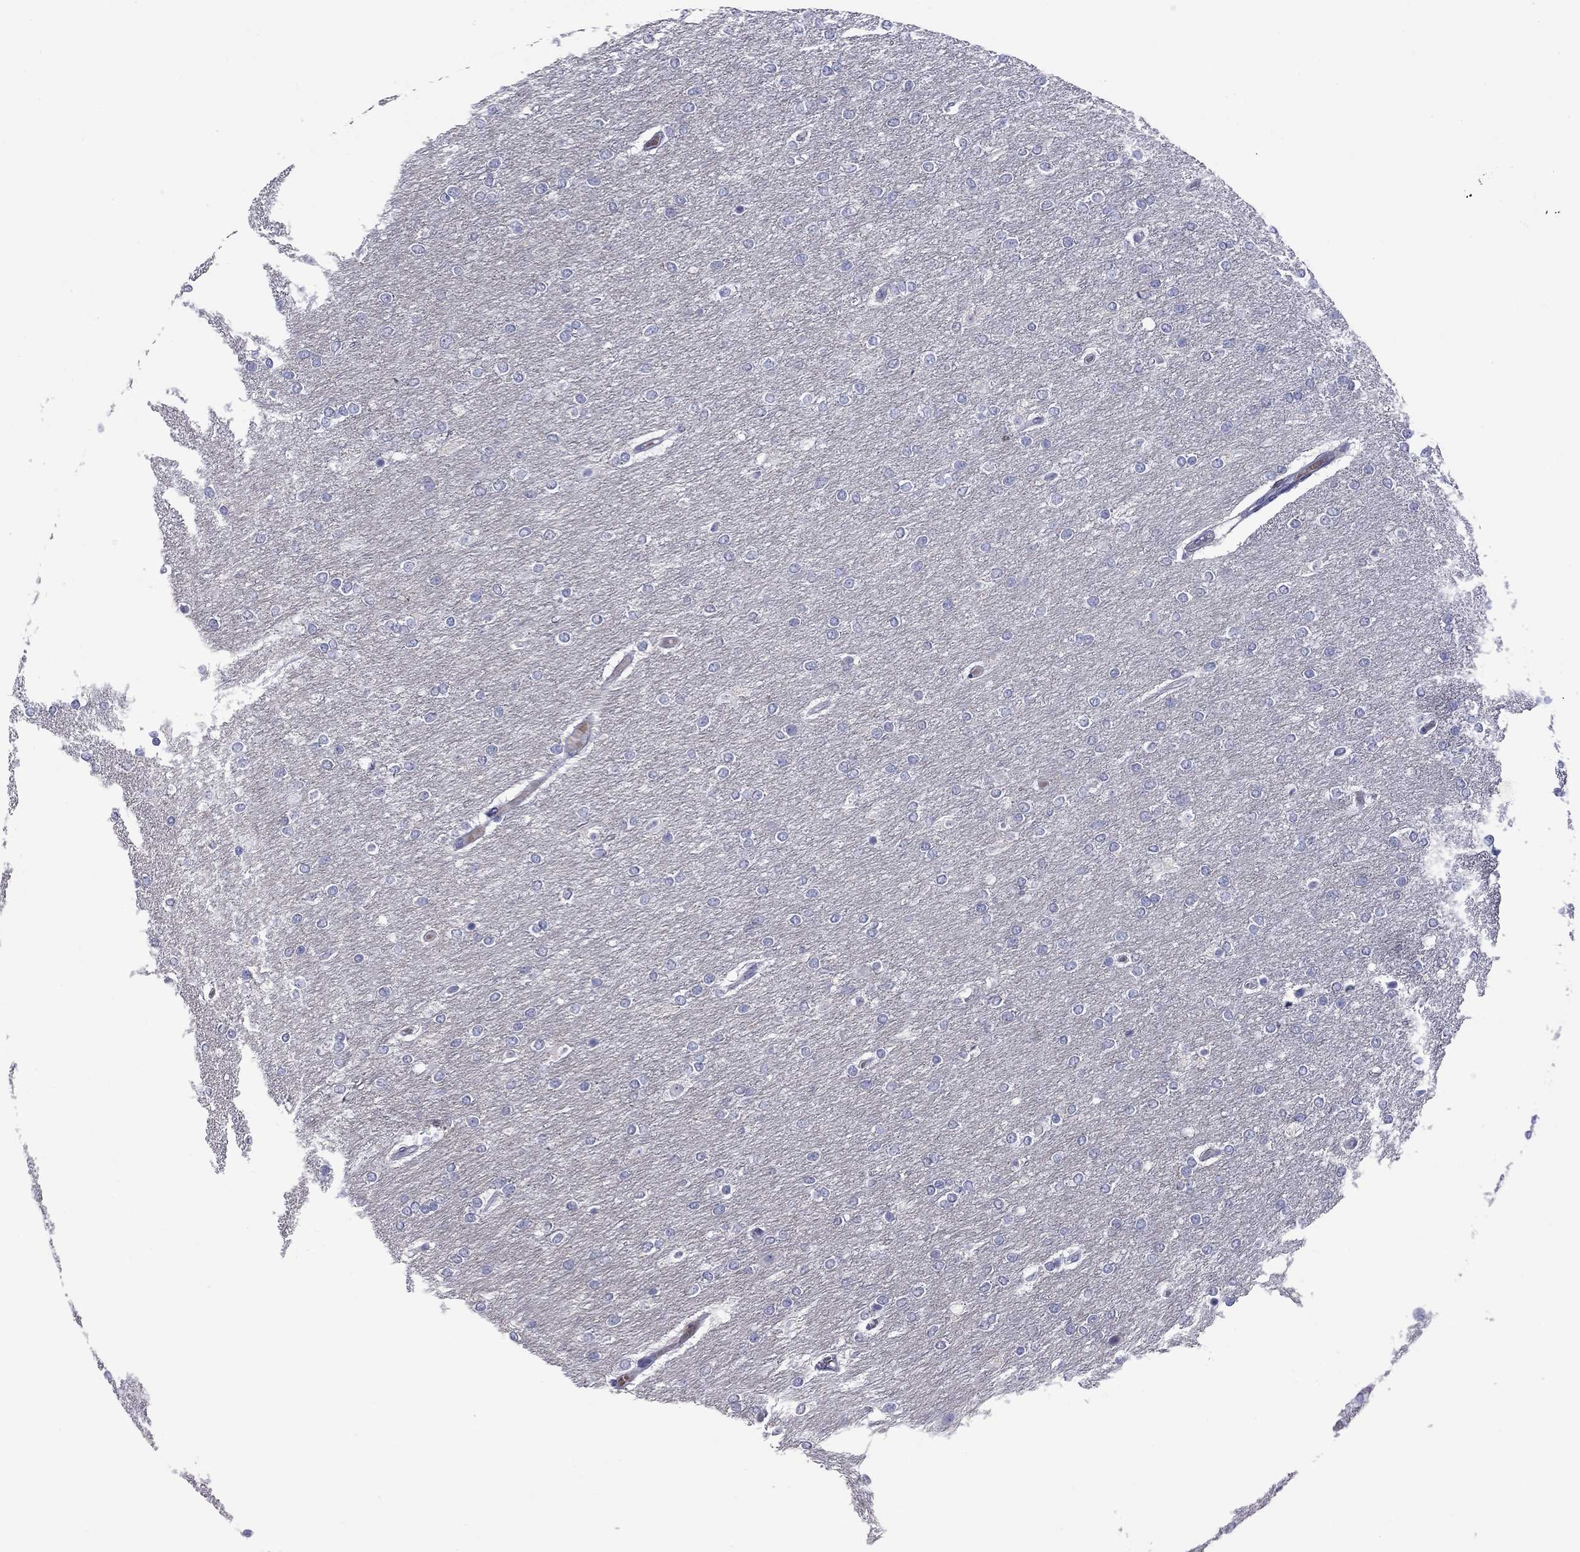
{"staining": {"intensity": "negative", "quantity": "none", "location": "none"}, "tissue": "glioma", "cell_type": "Tumor cells", "image_type": "cancer", "snomed": [{"axis": "morphology", "description": "Glioma, malignant, High grade"}, {"axis": "topography", "description": "Brain"}], "caption": "DAB (3,3'-diaminobenzidine) immunohistochemical staining of human glioma exhibits no significant staining in tumor cells.", "gene": "UNC119B", "patient": {"sex": "female", "age": 61}}